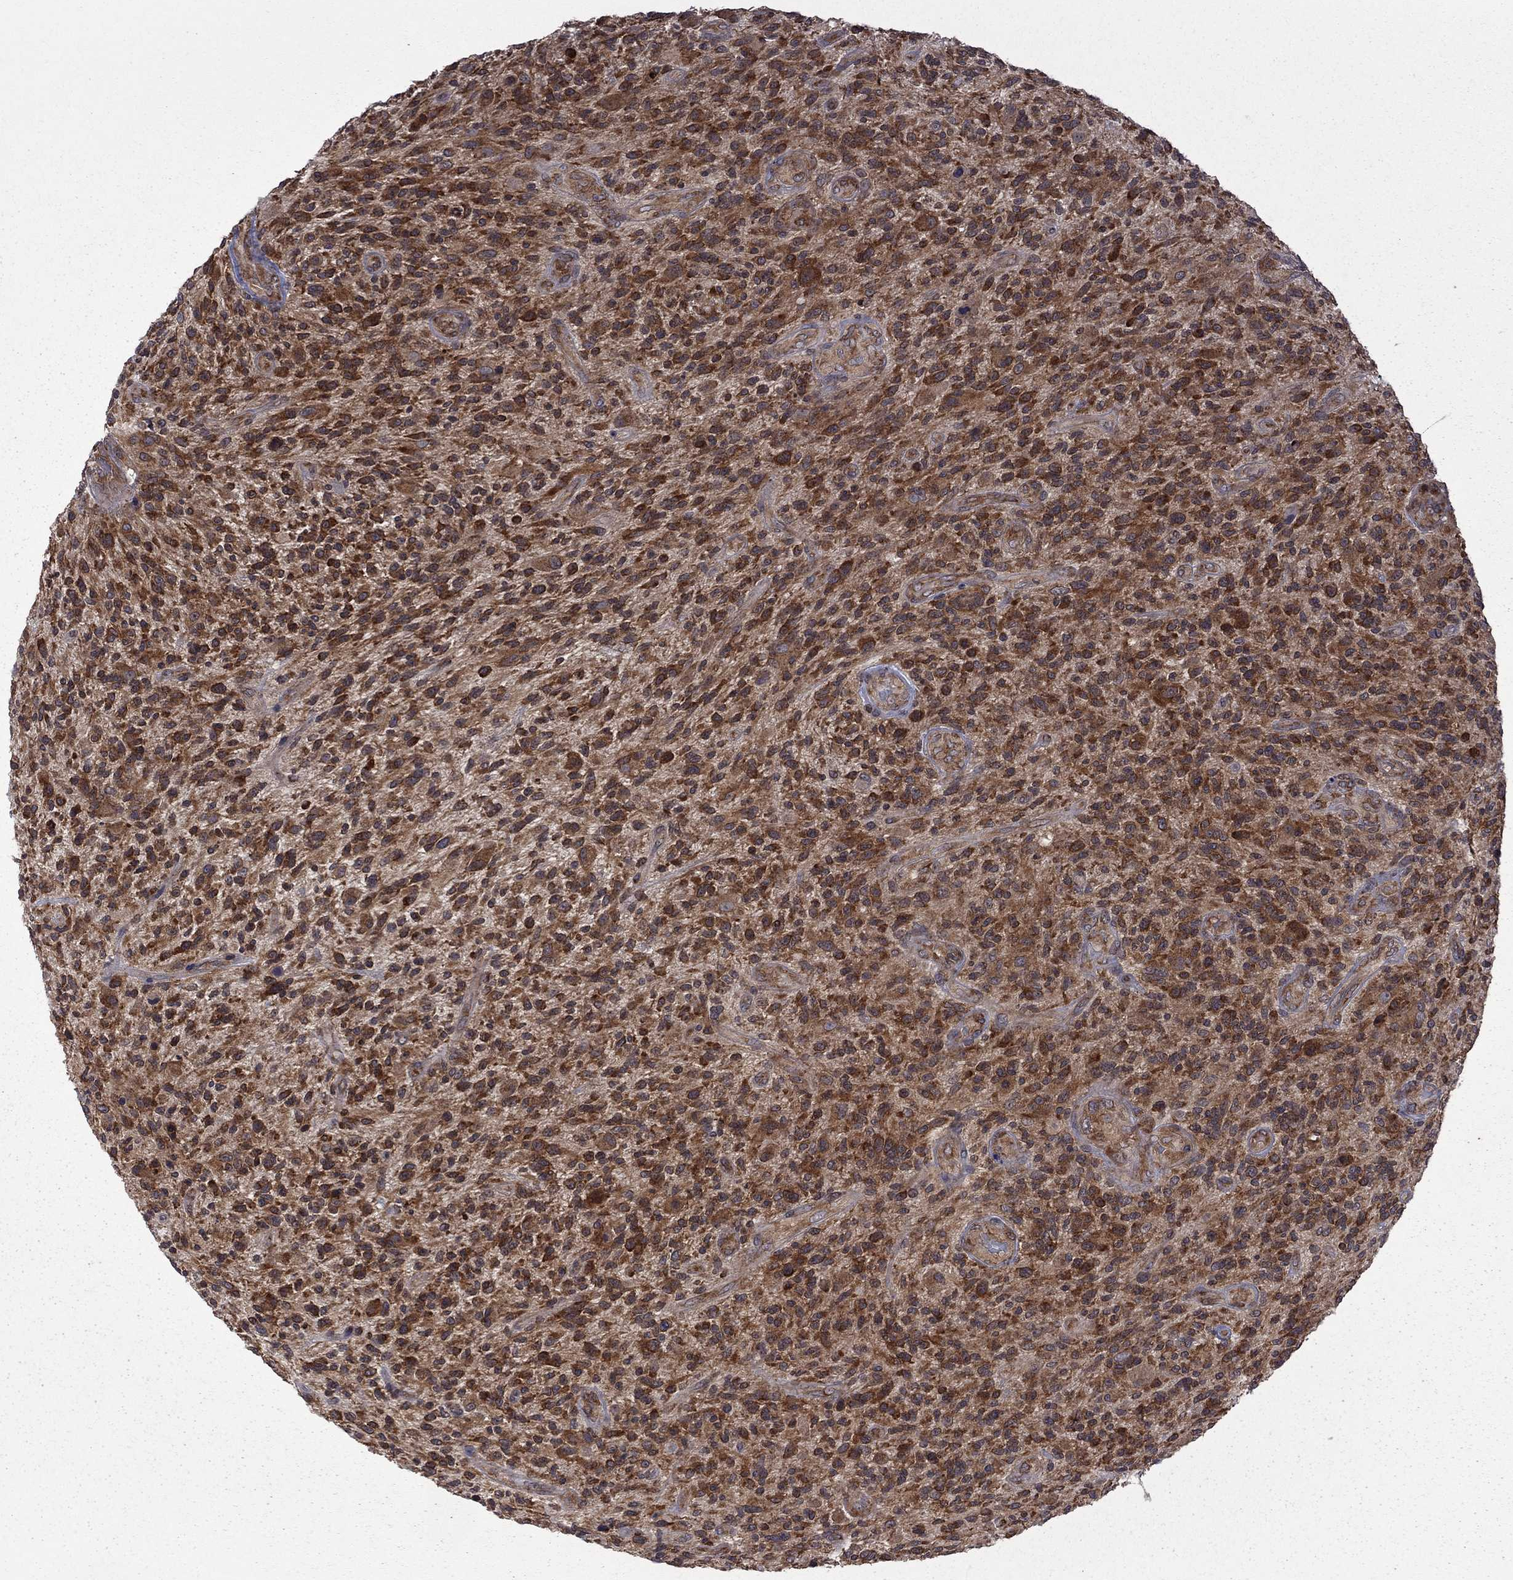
{"staining": {"intensity": "strong", "quantity": ">75%", "location": "cytoplasmic/membranous"}, "tissue": "glioma", "cell_type": "Tumor cells", "image_type": "cancer", "snomed": [{"axis": "morphology", "description": "Glioma, malignant, High grade"}, {"axis": "topography", "description": "Brain"}], "caption": "Immunohistochemistry (IHC) micrograph of malignant glioma (high-grade) stained for a protein (brown), which exhibits high levels of strong cytoplasmic/membranous staining in approximately >75% of tumor cells.", "gene": "NAA50", "patient": {"sex": "male", "age": 47}}